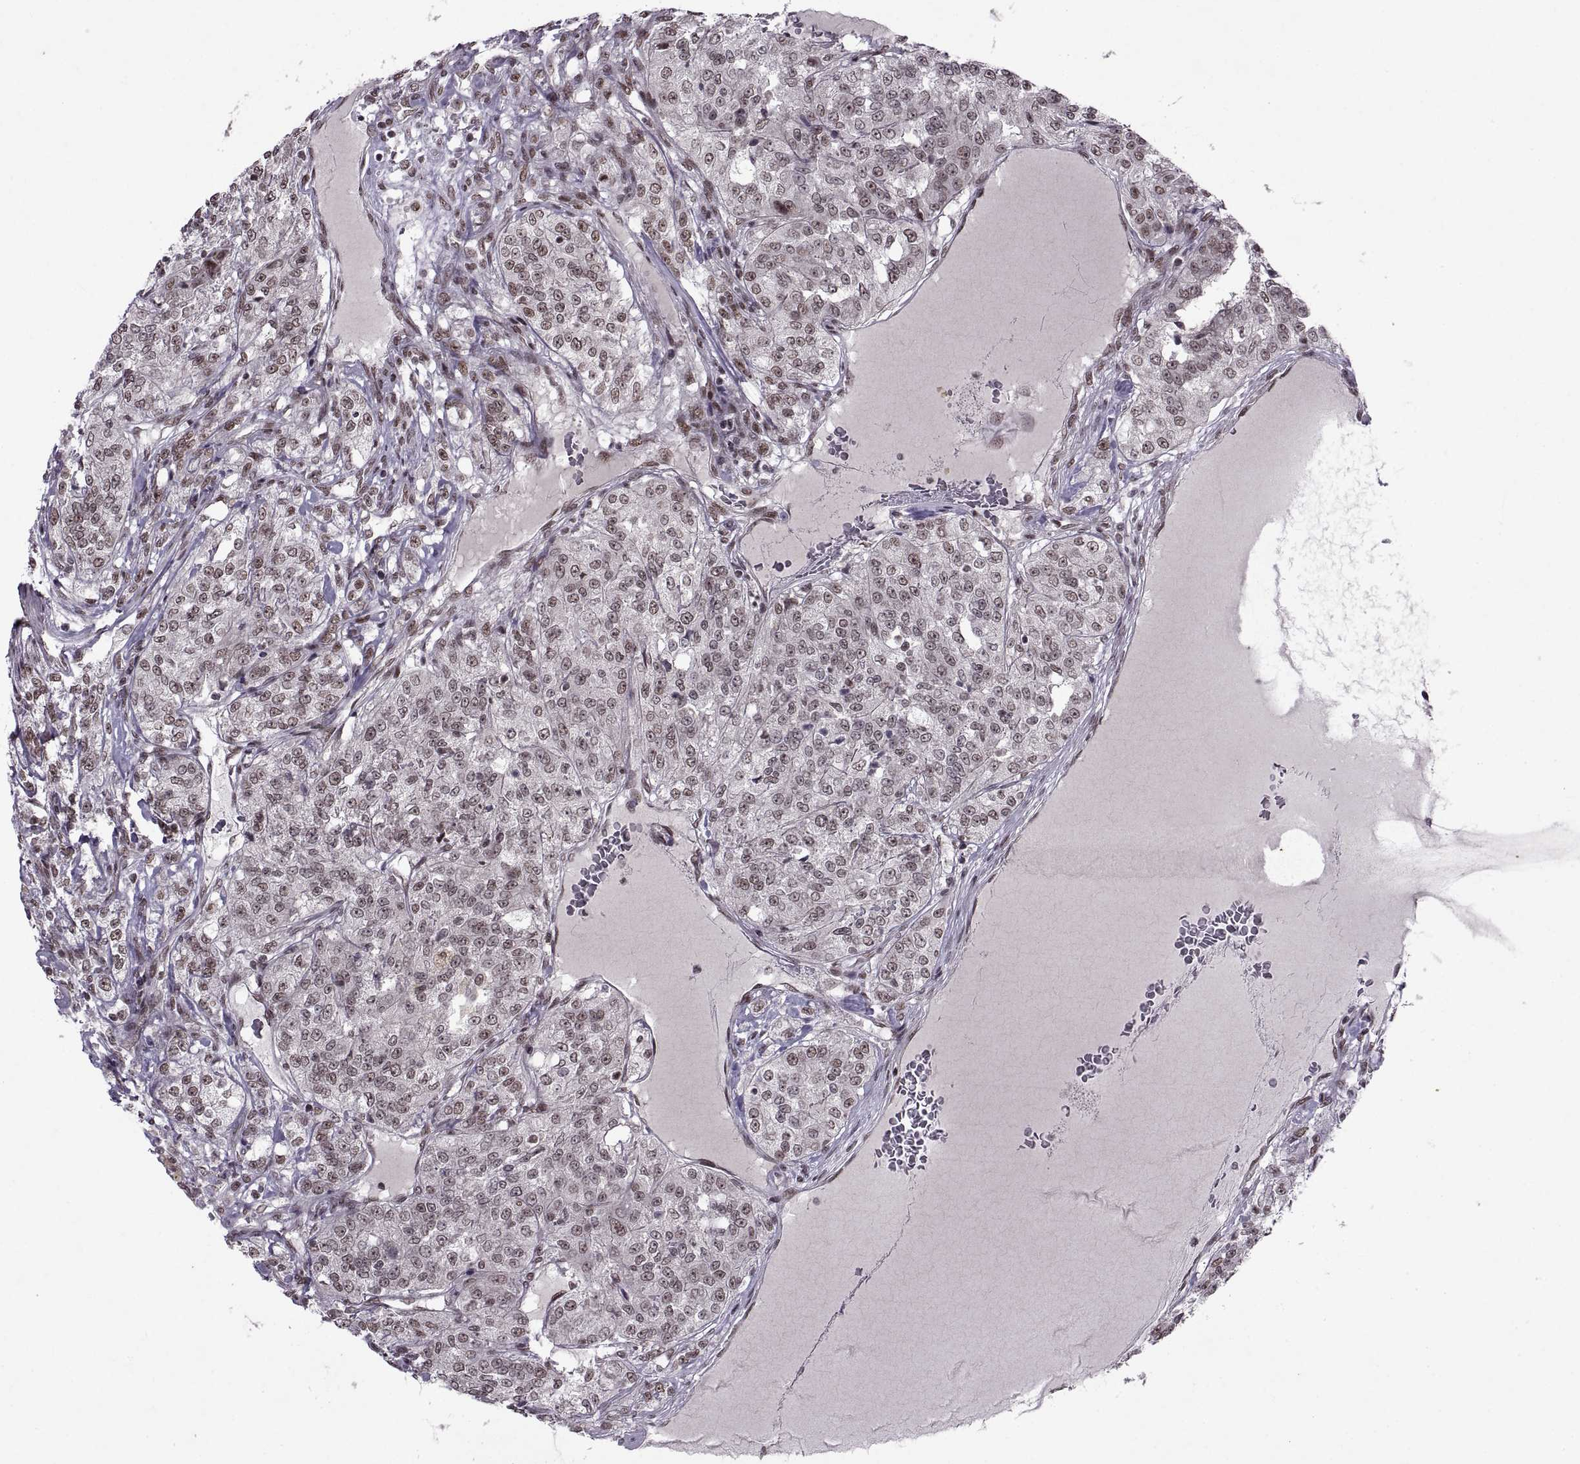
{"staining": {"intensity": "moderate", "quantity": "25%-75%", "location": "nuclear"}, "tissue": "renal cancer", "cell_type": "Tumor cells", "image_type": "cancer", "snomed": [{"axis": "morphology", "description": "Adenocarcinoma, NOS"}, {"axis": "topography", "description": "Kidney"}], "caption": "Immunohistochemistry (IHC) staining of renal cancer, which exhibits medium levels of moderate nuclear expression in about 25%-75% of tumor cells indicating moderate nuclear protein staining. The staining was performed using DAB (brown) for protein detection and nuclei were counterstained in hematoxylin (blue).", "gene": "MT1E", "patient": {"sex": "female", "age": 63}}